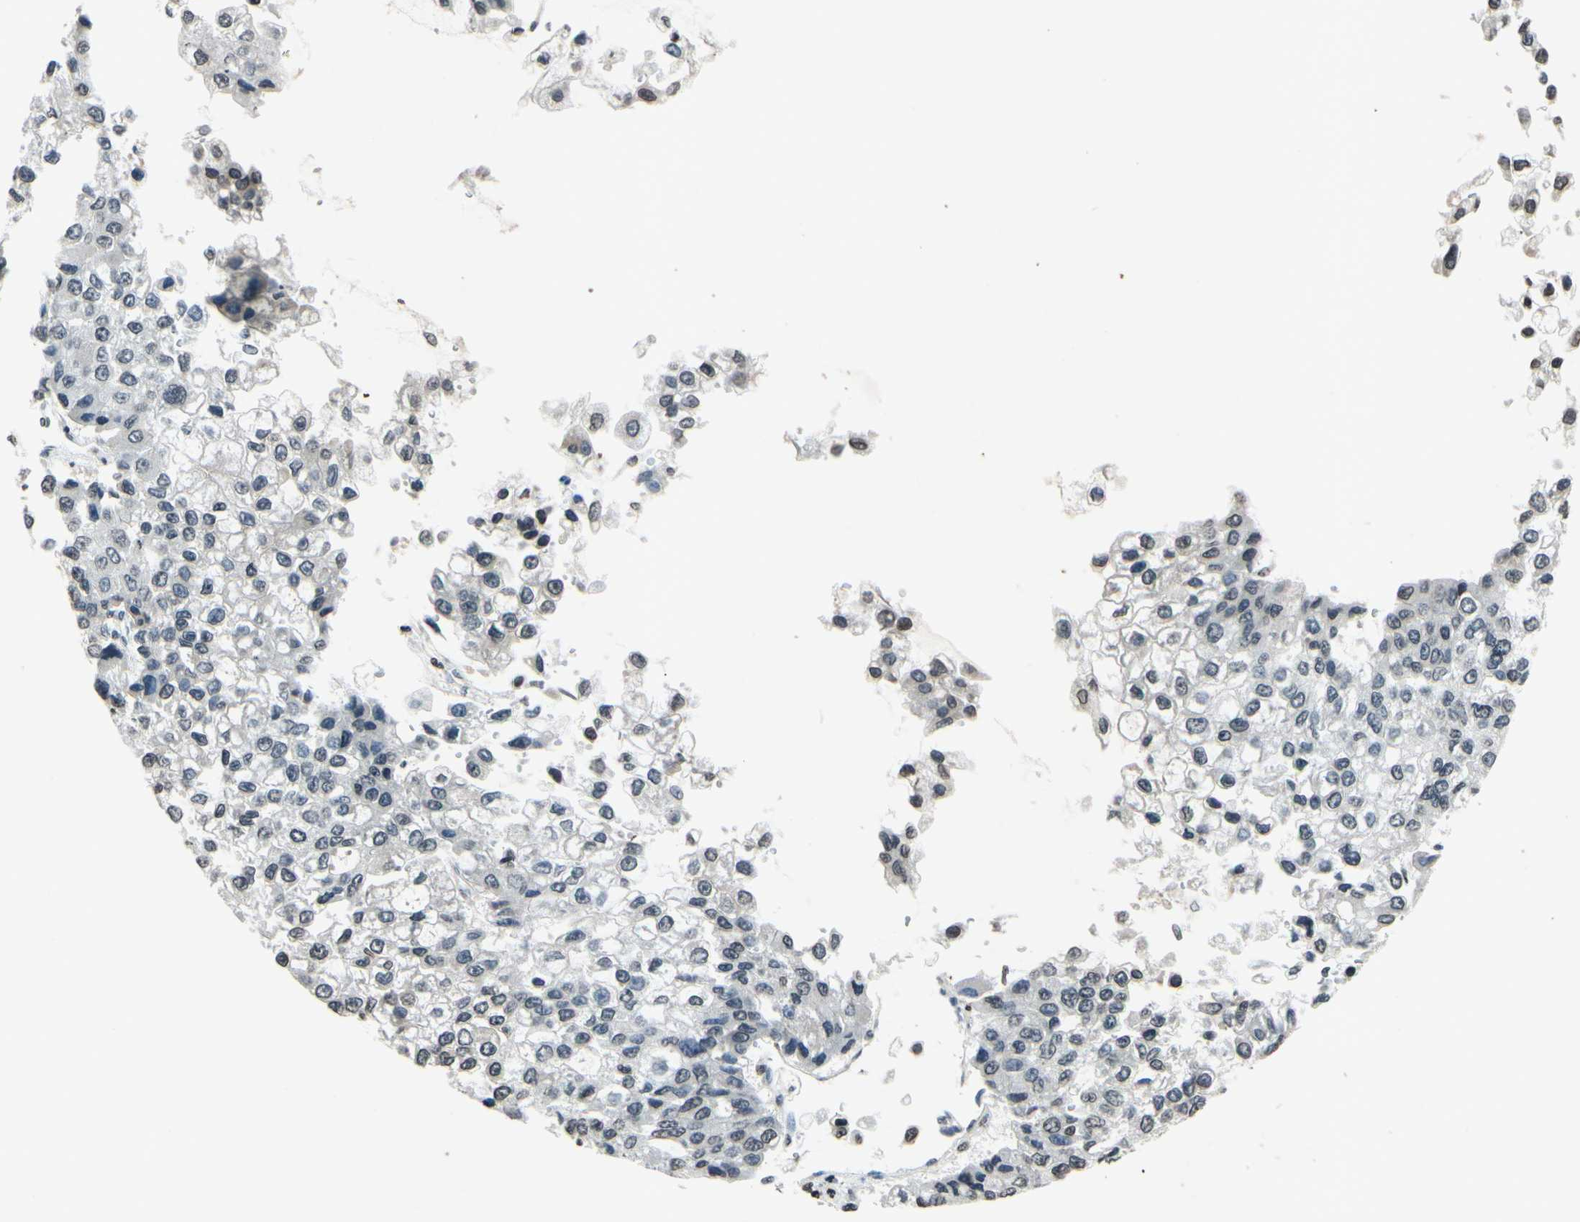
{"staining": {"intensity": "weak", "quantity": "25%-75%", "location": "cytoplasmic/membranous"}, "tissue": "liver cancer", "cell_type": "Tumor cells", "image_type": "cancer", "snomed": [{"axis": "morphology", "description": "Carcinoma, Hepatocellular, NOS"}, {"axis": "topography", "description": "Liver"}], "caption": "Weak cytoplasmic/membranous protein expression is present in about 25%-75% of tumor cells in liver cancer.", "gene": "CLDN11", "patient": {"sex": "female", "age": 66}}